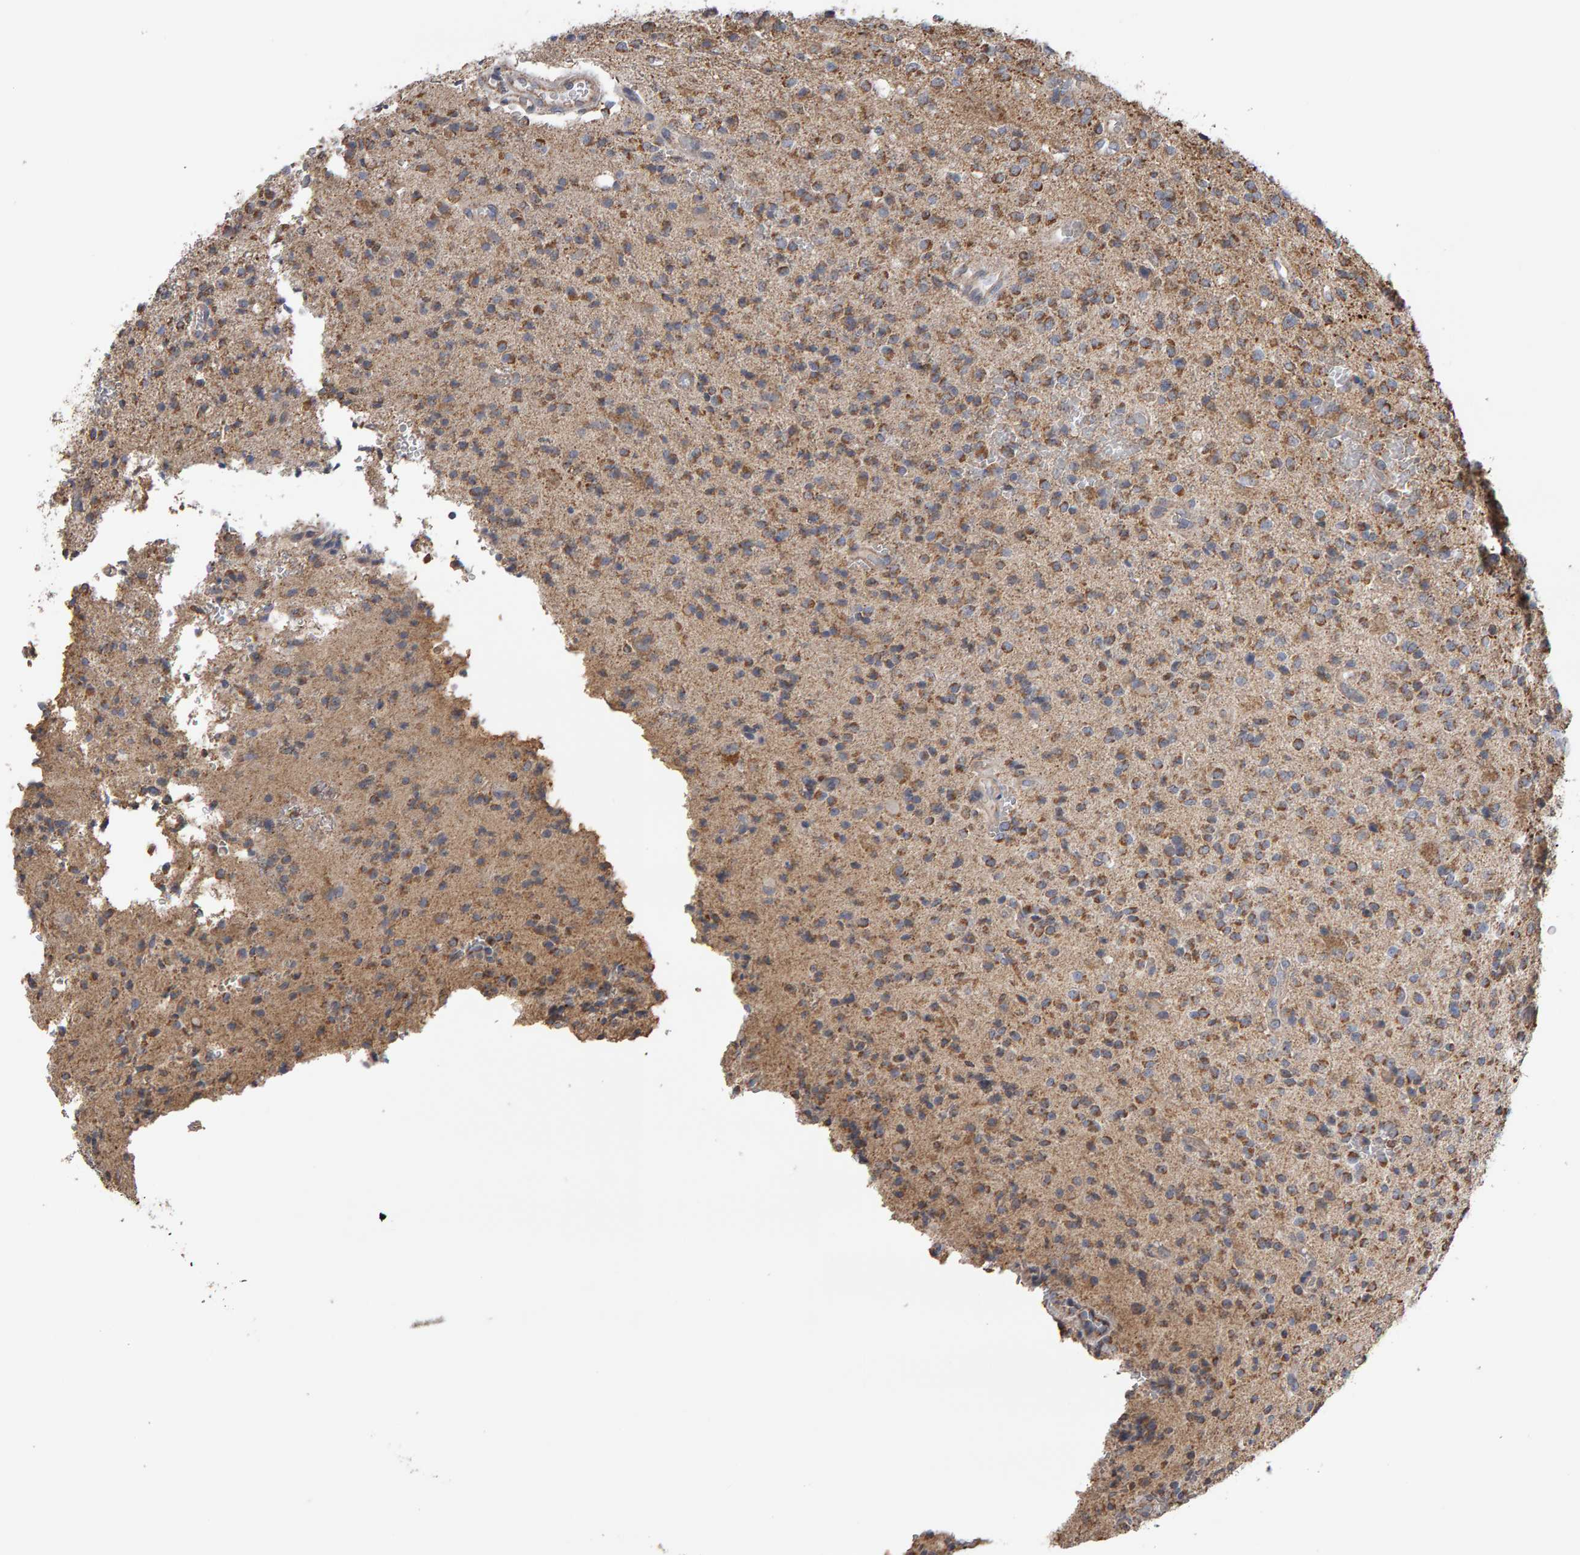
{"staining": {"intensity": "moderate", "quantity": ">75%", "location": "cytoplasmic/membranous"}, "tissue": "glioma", "cell_type": "Tumor cells", "image_type": "cancer", "snomed": [{"axis": "morphology", "description": "Glioma, malignant, High grade"}, {"axis": "topography", "description": "Brain"}], "caption": "Immunohistochemistry histopathology image of neoplastic tissue: human glioma stained using immunohistochemistry (IHC) reveals medium levels of moderate protein expression localized specifically in the cytoplasmic/membranous of tumor cells, appearing as a cytoplasmic/membranous brown color.", "gene": "TOM1L1", "patient": {"sex": "male", "age": 34}}